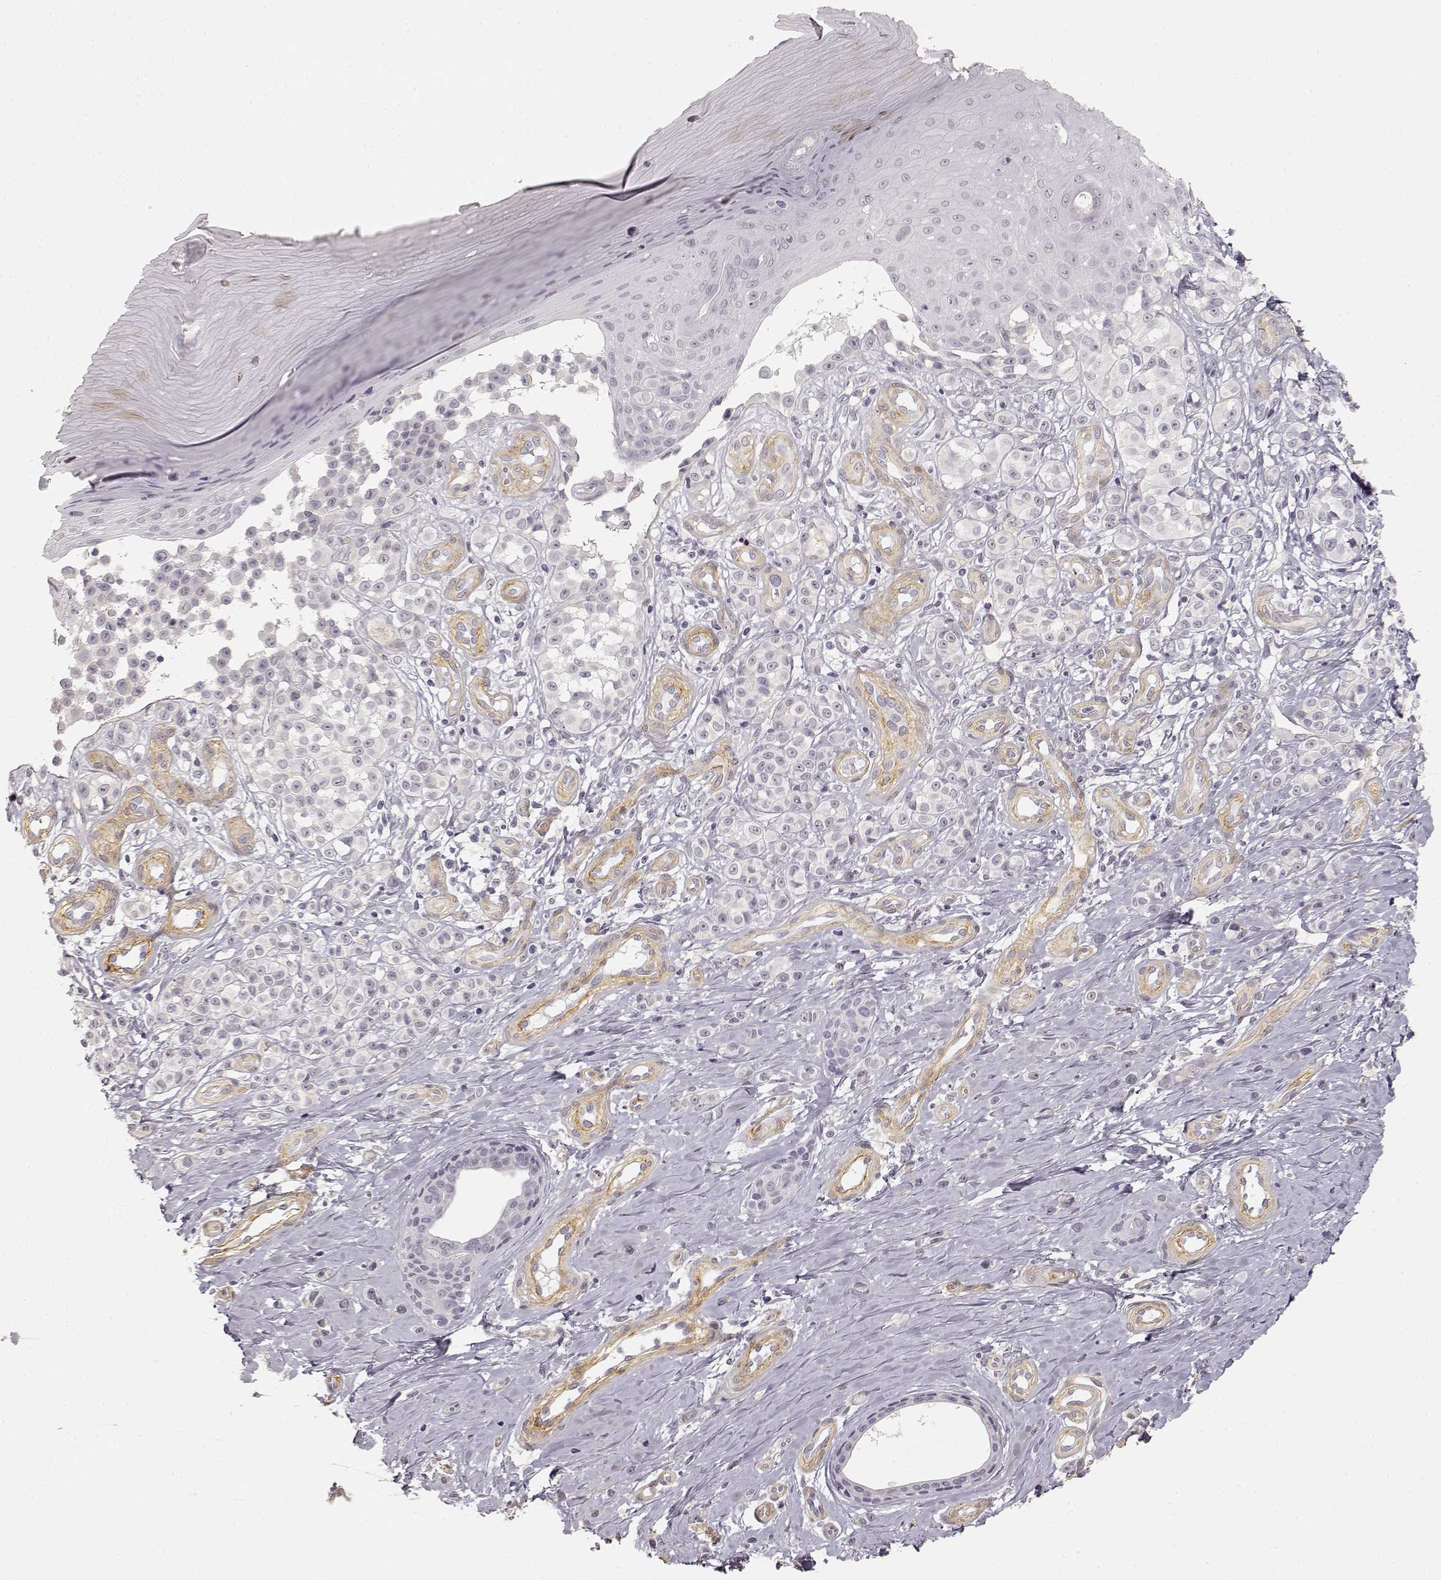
{"staining": {"intensity": "negative", "quantity": "none", "location": "none"}, "tissue": "melanoma", "cell_type": "Tumor cells", "image_type": "cancer", "snomed": [{"axis": "morphology", "description": "Malignant melanoma, NOS"}, {"axis": "topography", "description": "Skin"}], "caption": "DAB (3,3'-diaminobenzidine) immunohistochemical staining of human malignant melanoma reveals no significant positivity in tumor cells.", "gene": "LAMA4", "patient": {"sex": "female", "age": 76}}